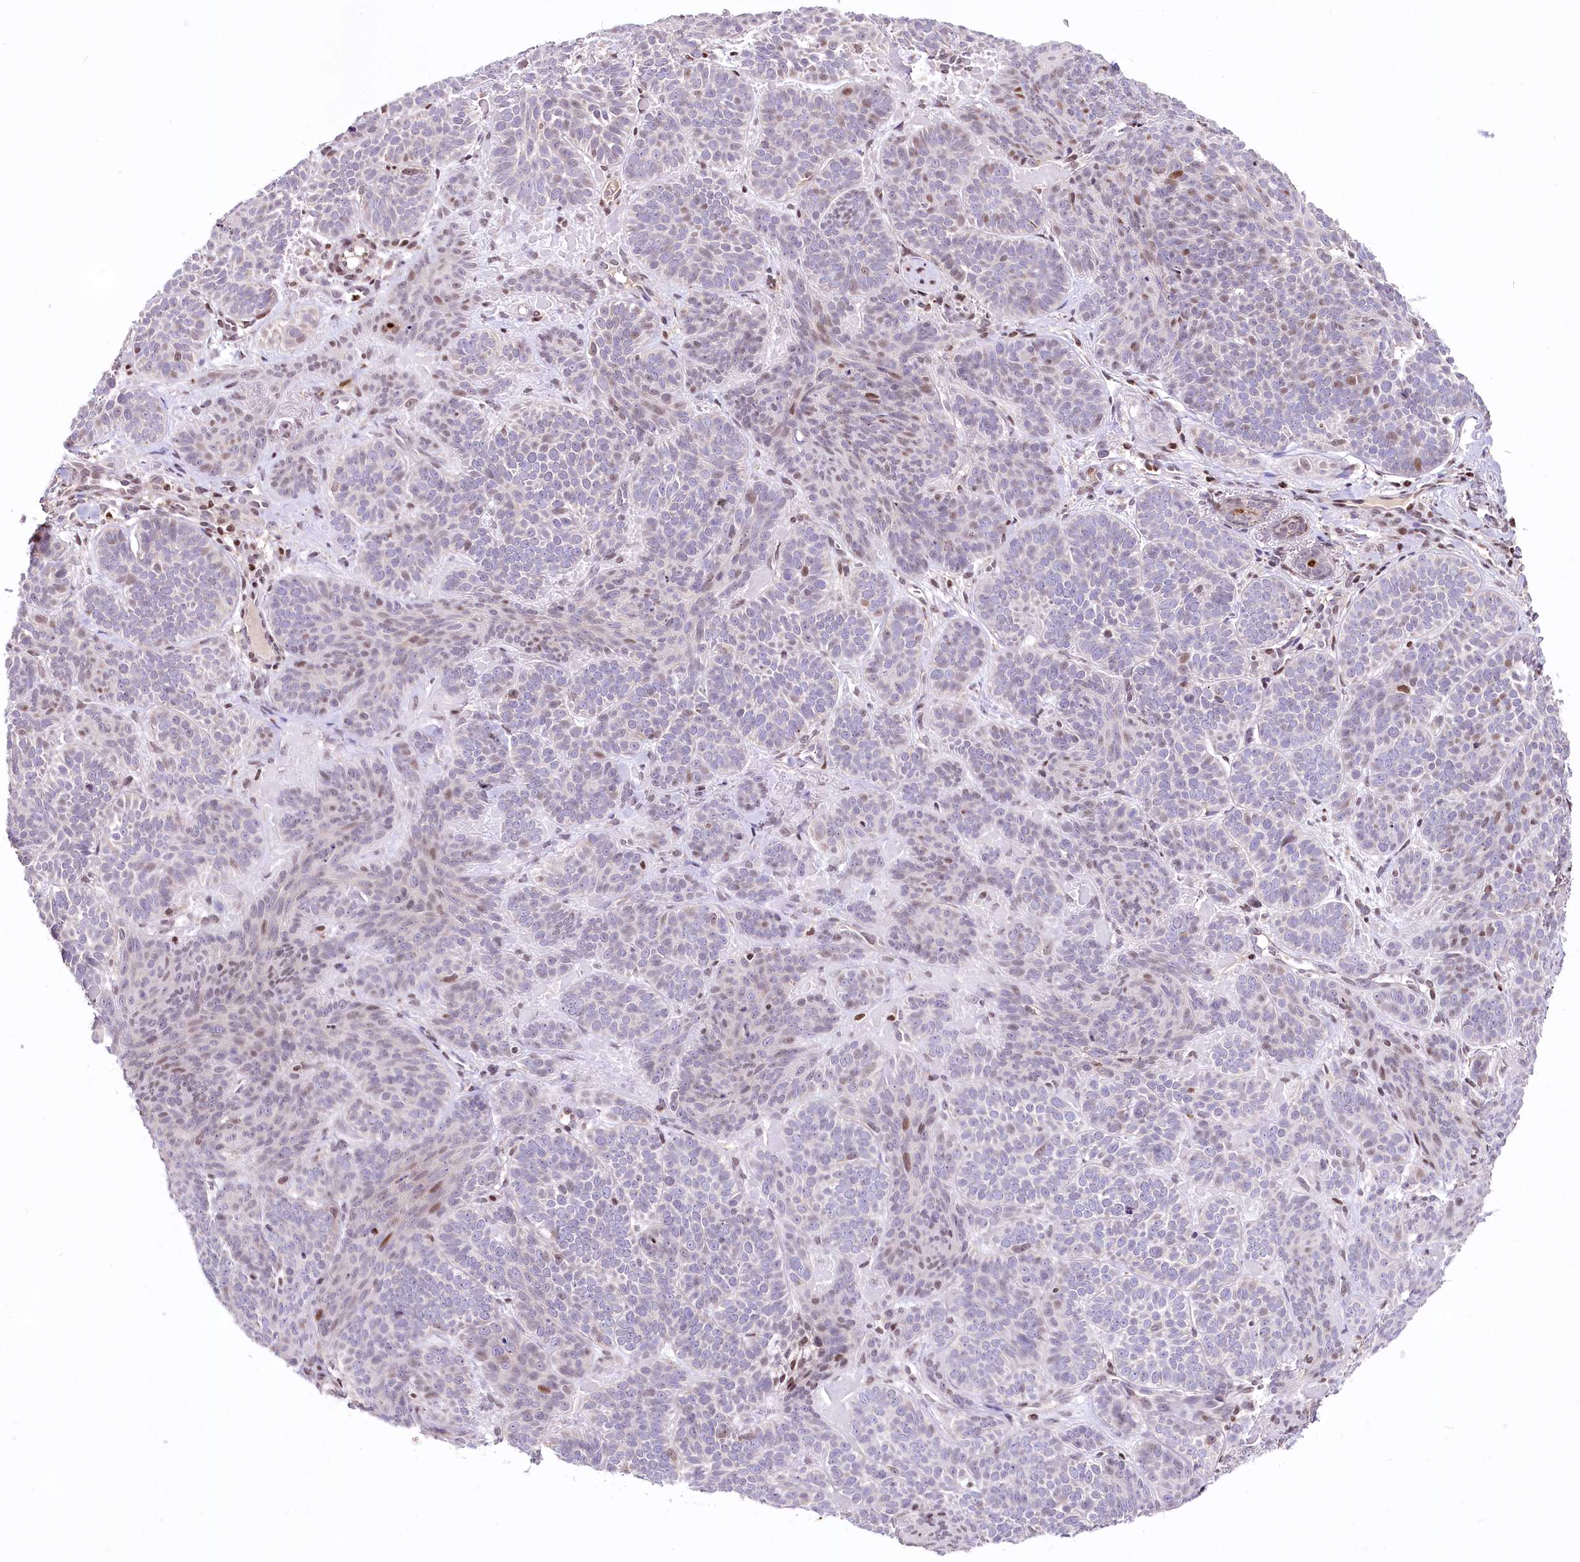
{"staining": {"intensity": "weak", "quantity": "<25%", "location": "nuclear"}, "tissue": "skin cancer", "cell_type": "Tumor cells", "image_type": "cancer", "snomed": [{"axis": "morphology", "description": "Basal cell carcinoma"}, {"axis": "topography", "description": "Skin"}], "caption": "Protein analysis of skin cancer demonstrates no significant positivity in tumor cells.", "gene": "ZFYVE27", "patient": {"sex": "male", "age": 85}}